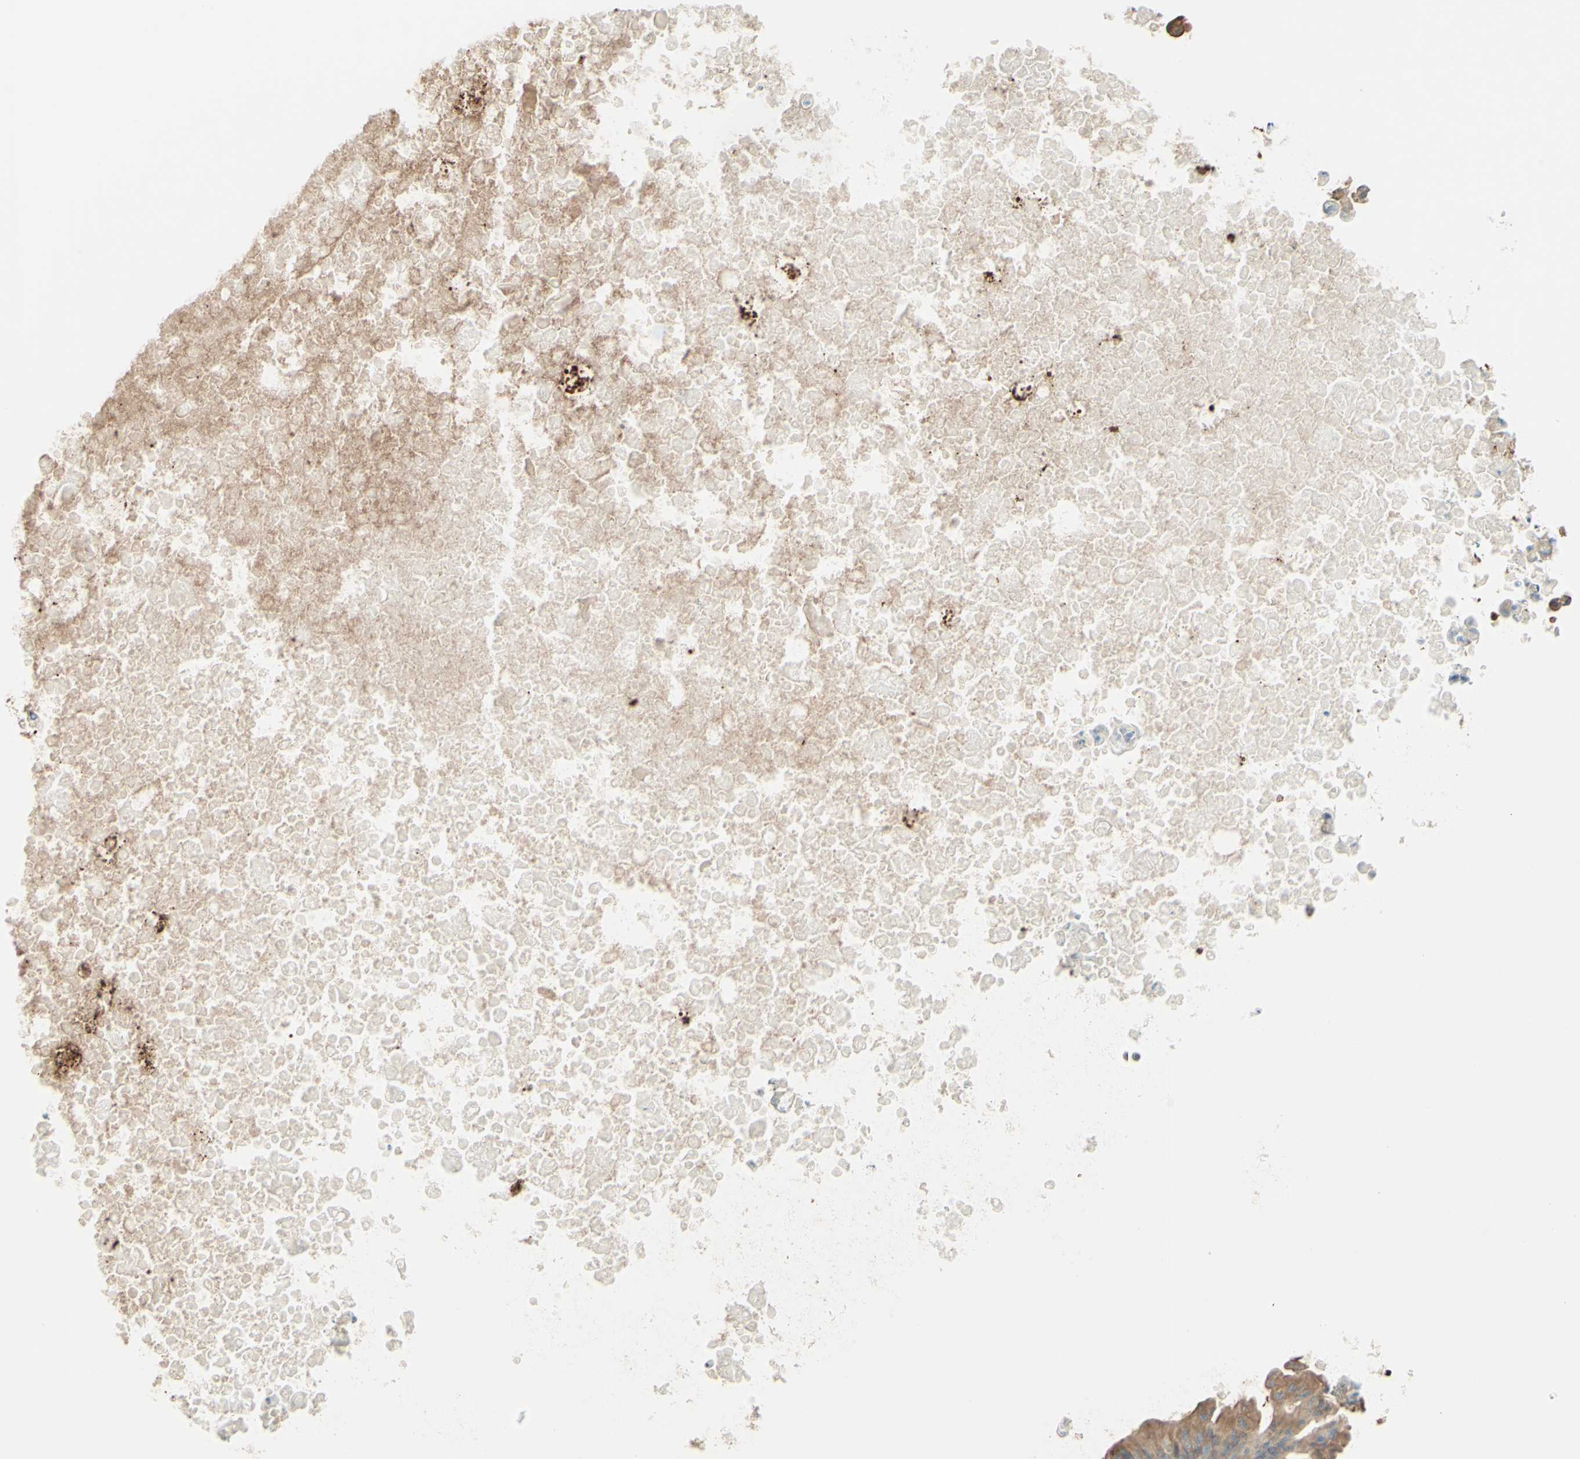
{"staining": {"intensity": "moderate", "quantity": ">75%", "location": "cytoplasmic/membranous"}, "tissue": "ovarian cancer", "cell_type": "Tumor cells", "image_type": "cancer", "snomed": [{"axis": "morphology", "description": "Cystadenocarcinoma, mucinous, NOS"}, {"axis": "topography", "description": "Ovary"}], "caption": "High-magnification brightfield microscopy of ovarian cancer stained with DAB (brown) and counterstained with hematoxylin (blue). tumor cells exhibit moderate cytoplasmic/membranous staining is identified in approximately>75% of cells.", "gene": "MTM1", "patient": {"sex": "female", "age": 37}}